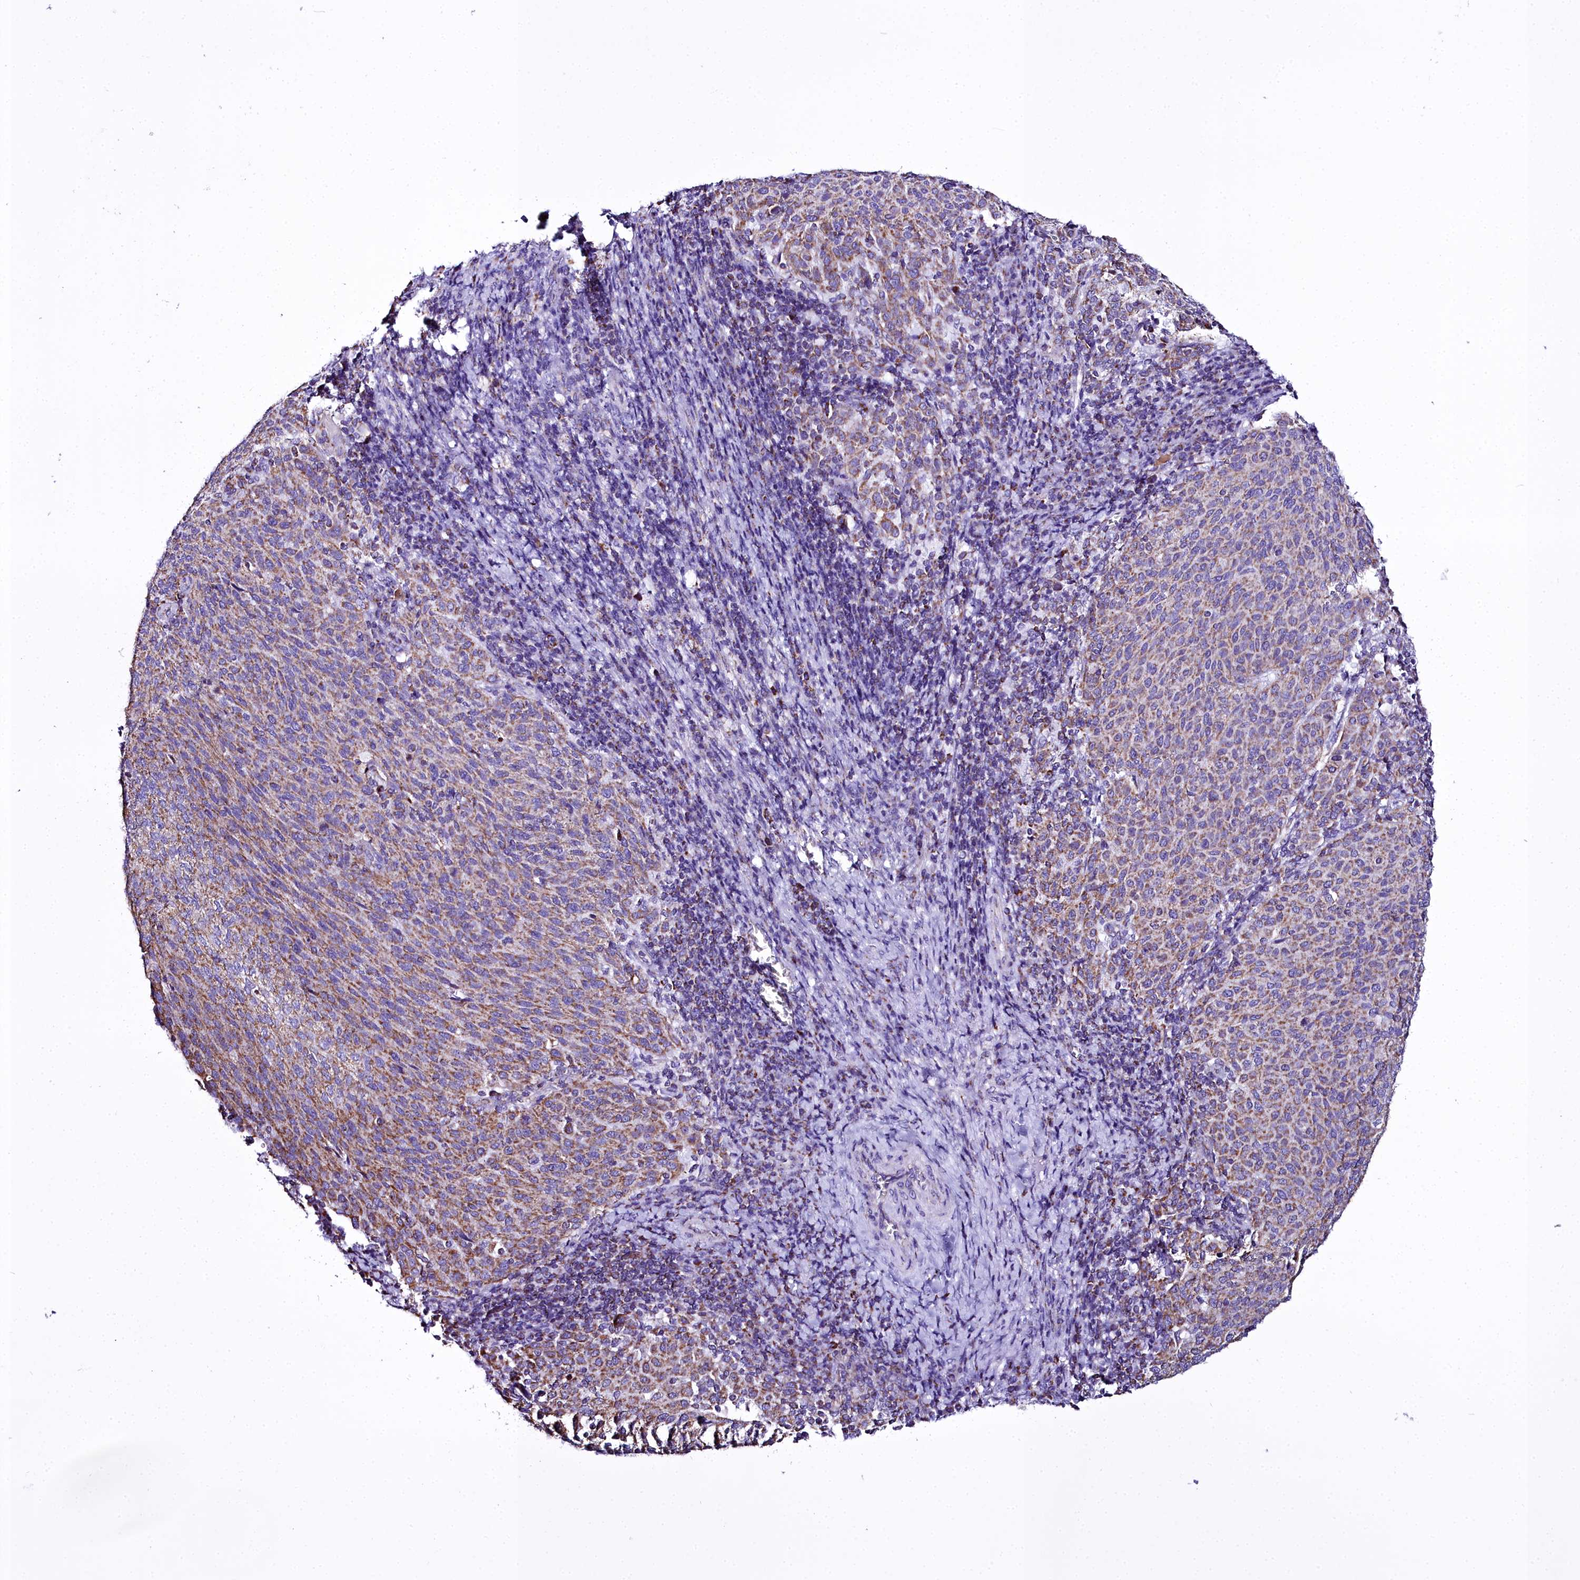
{"staining": {"intensity": "moderate", "quantity": ">75%", "location": "cytoplasmic/membranous"}, "tissue": "cervical cancer", "cell_type": "Tumor cells", "image_type": "cancer", "snomed": [{"axis": "morphology", "description": "Squamous cell carcinoma, NOS"}, {"axis": "topography", "description": "Cervix"}], "caption": "Cervical squamous cell carcinoma was stained to show a protein in brown. There is medium levels of moderate cytoplasmic/membranous expression in about >75% of tumor cells.", "gene": "WDFY3", "patient": {"sex": "female", "age": 46}}